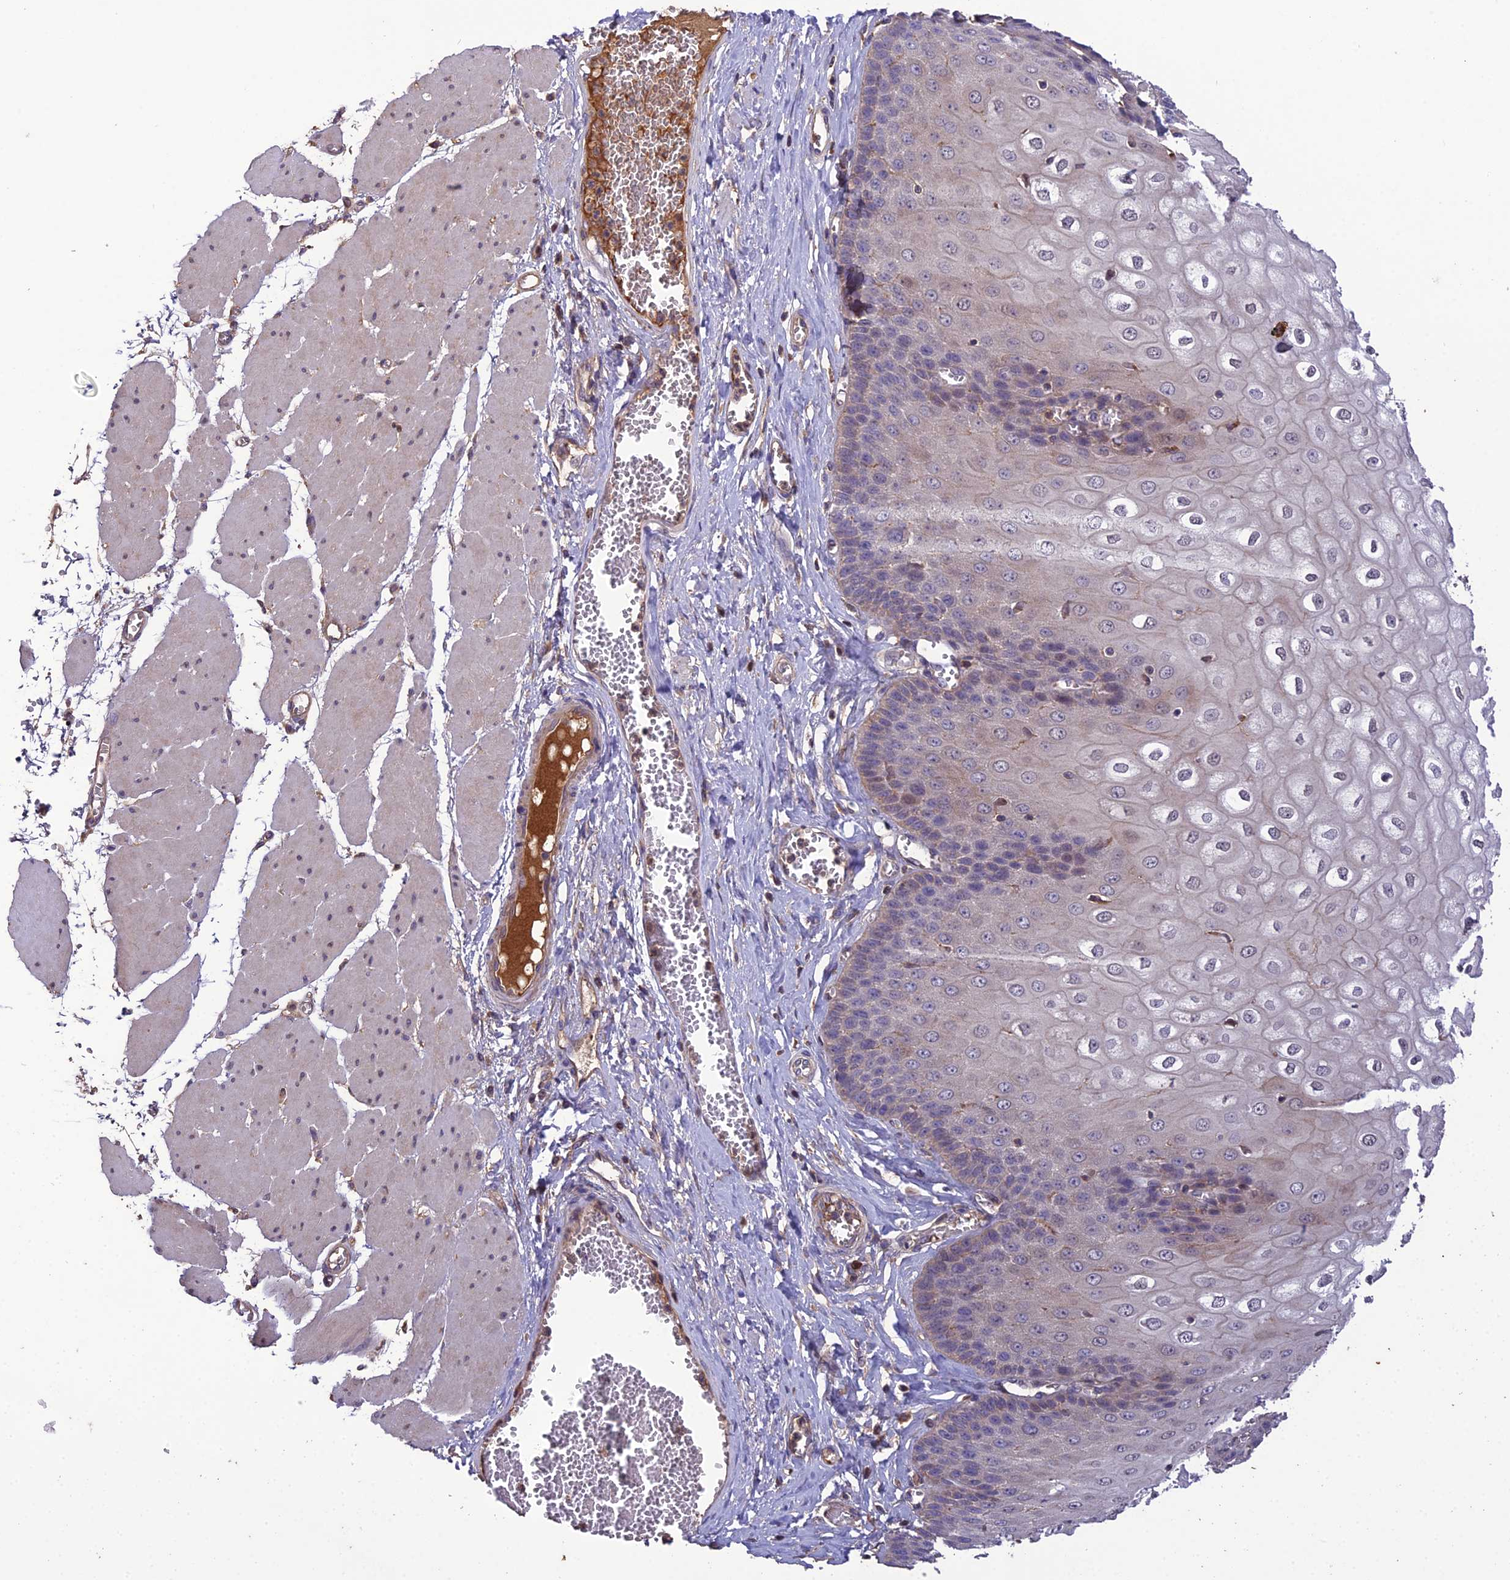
{"staining": {"intensity": "moderate", "quantity": "<25%", "location": "cytoplasmic/membranous"}, "tissue": "esophagus", "cell_type": "Squamous epithelial cells", "image_type": "normal", "snomed": [{"axis": "morphology", "description": "Normal tissue, NOS"}, {"axis": "topography", "description": "Esophagus"}], "caption": "Immunohistochemical staining of normal esophagus shows moderate cytoplasmic/membranous protein positivity in approximately <25% of squamous epithelial cells.", "gene": "MIOS", "patient": {"sex": "male", "age": 60}}